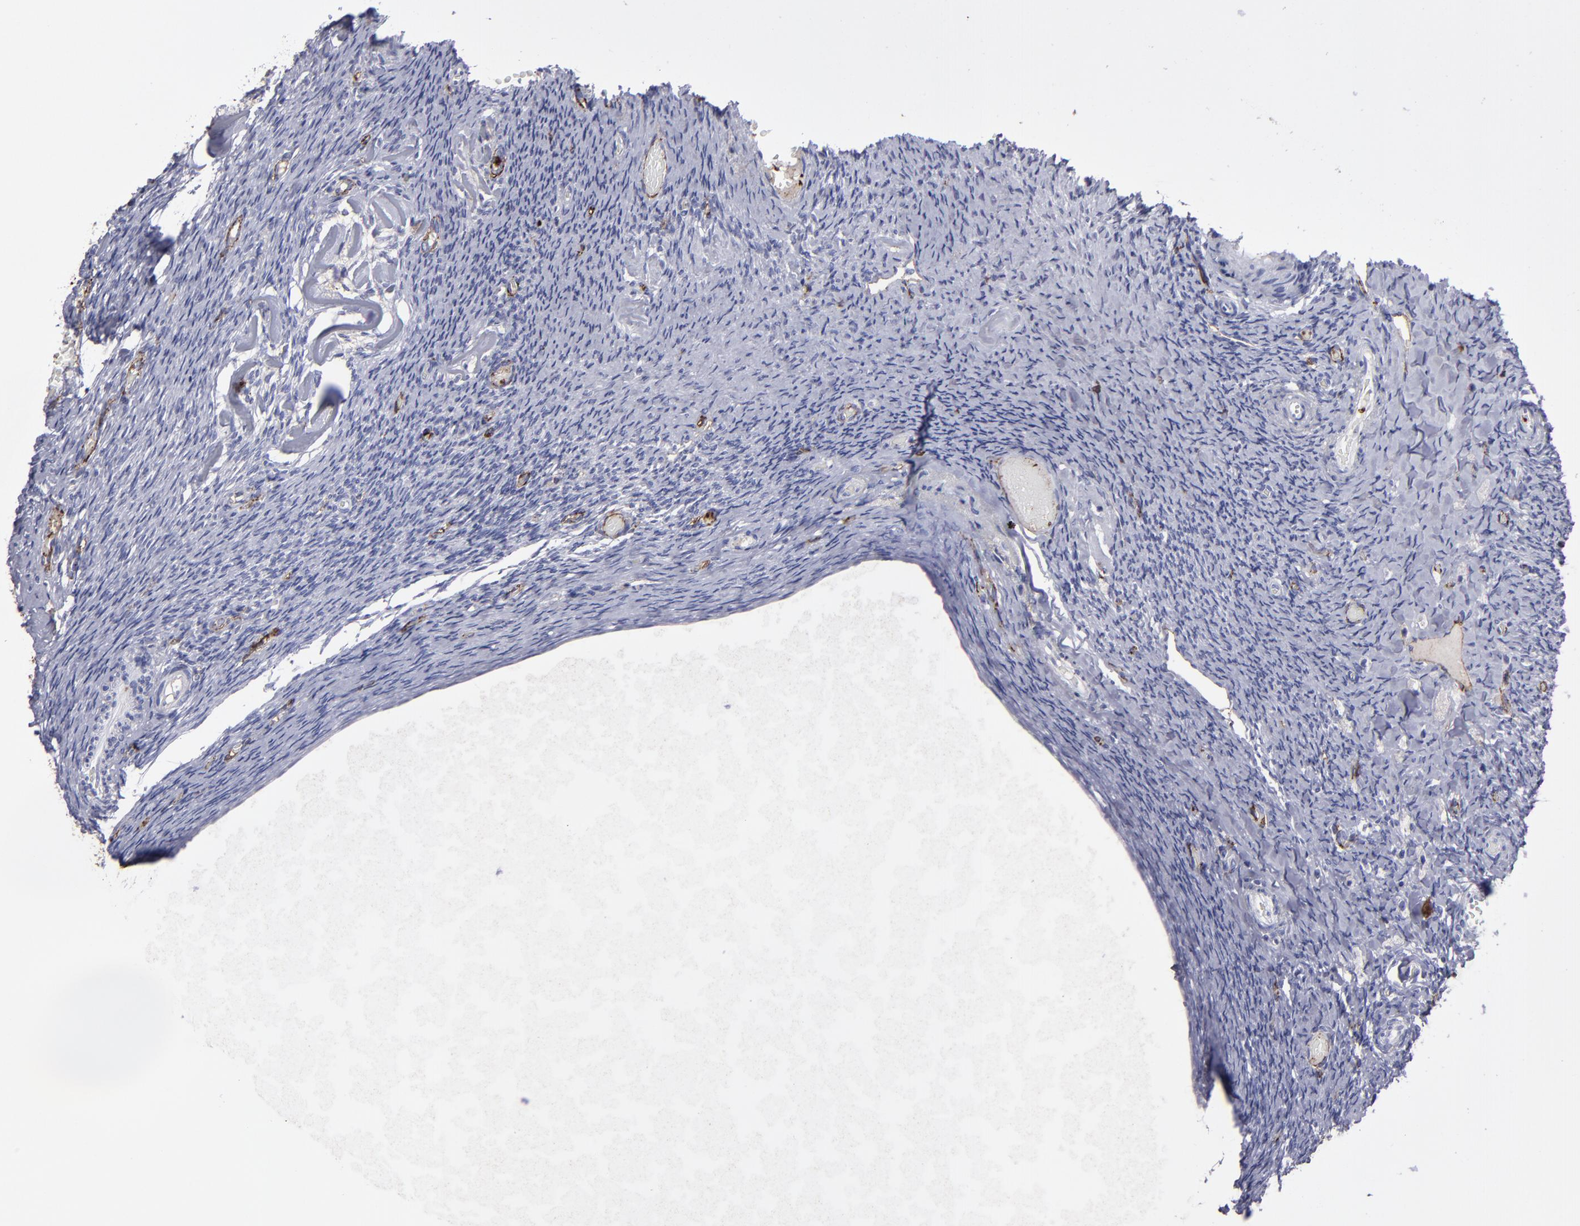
{"staining": {"intensity": "negative", "quantity": "none", "location": "none"}, "tissue": "ovary", "cell_type": "Follicle cells", "image_type": "normal", "snomed": [{"axis": "morphology", "description": "Normal tissue, NOS"}, {"axis": "topography", "description": "Ovary"}], "caption": "Immunohistochemistry photomicrograph of benign human ovary stained for a protein (brown), which displays no staining in follicle cells. (Stains: DAB (3,3'-diaminobenzidine) immunohistochemistry (IHC) with hematoxylin counter stain, Microscopy: brightfield microscopy at high magnification).", "gene": "CD36", "patient": {"sex": "female", "age": 60}}